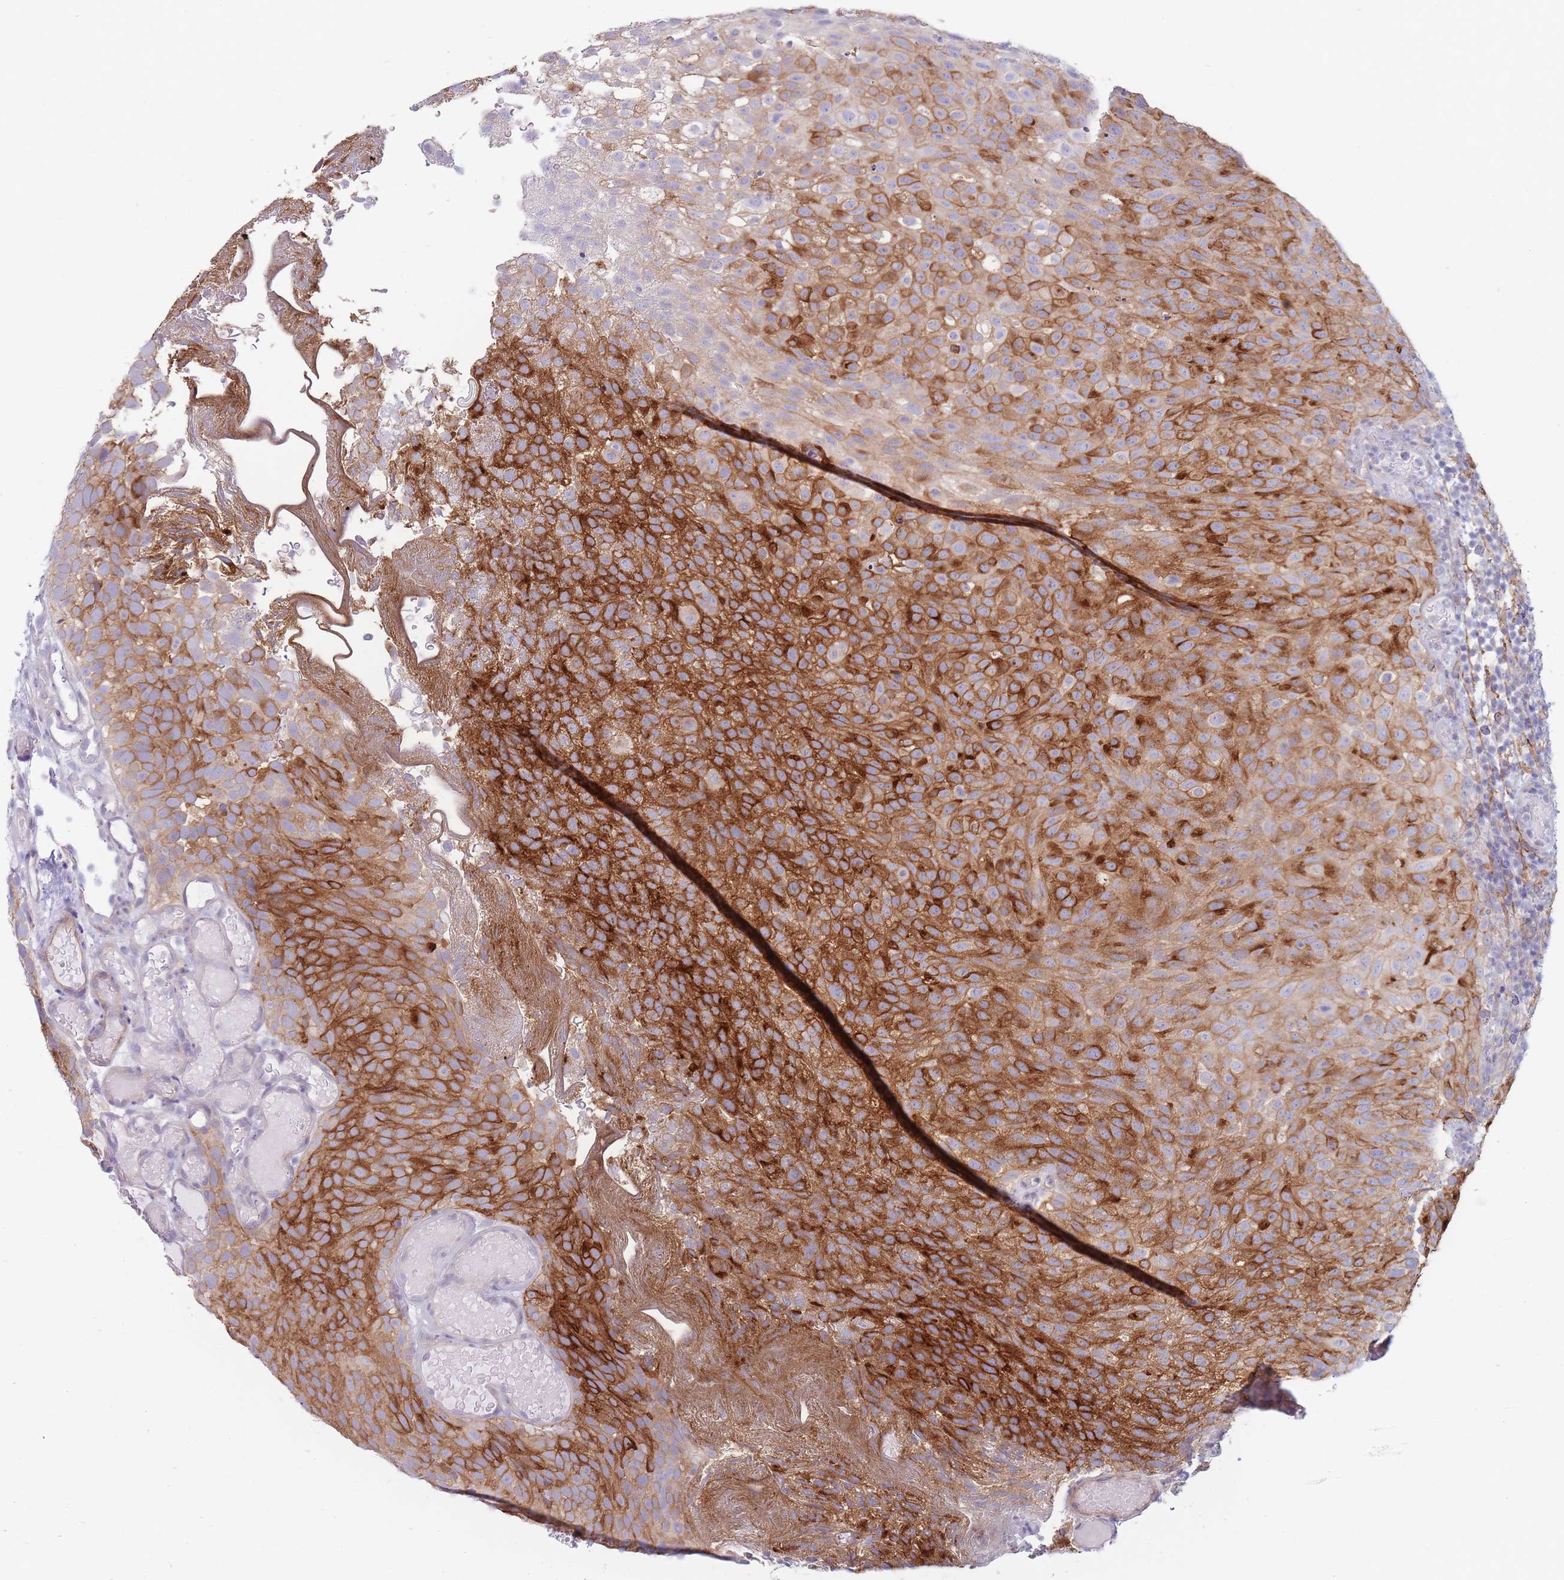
{"staining": {"intensity": "strong", "quantity": ">75%", "location": "cytoplasmic/membranous"}, "tissue": "urothelial cancer", "cell_type": "Tumor cells", "image_type": "cancer", "snomed": [{"axis": "morphology", "description": "Urothelial carcinoma, Low grade"}, {"axis": "topography", "description": "Urinary bladder"}], "caption": "This is an image of IHC staining of urothelial carcinoma (low-grade), which shows strong staining in the cytoplasmic/membranous of tumor cells.", "gene": "PLPP1", "patient": {"sex": "male", "age": 78}}